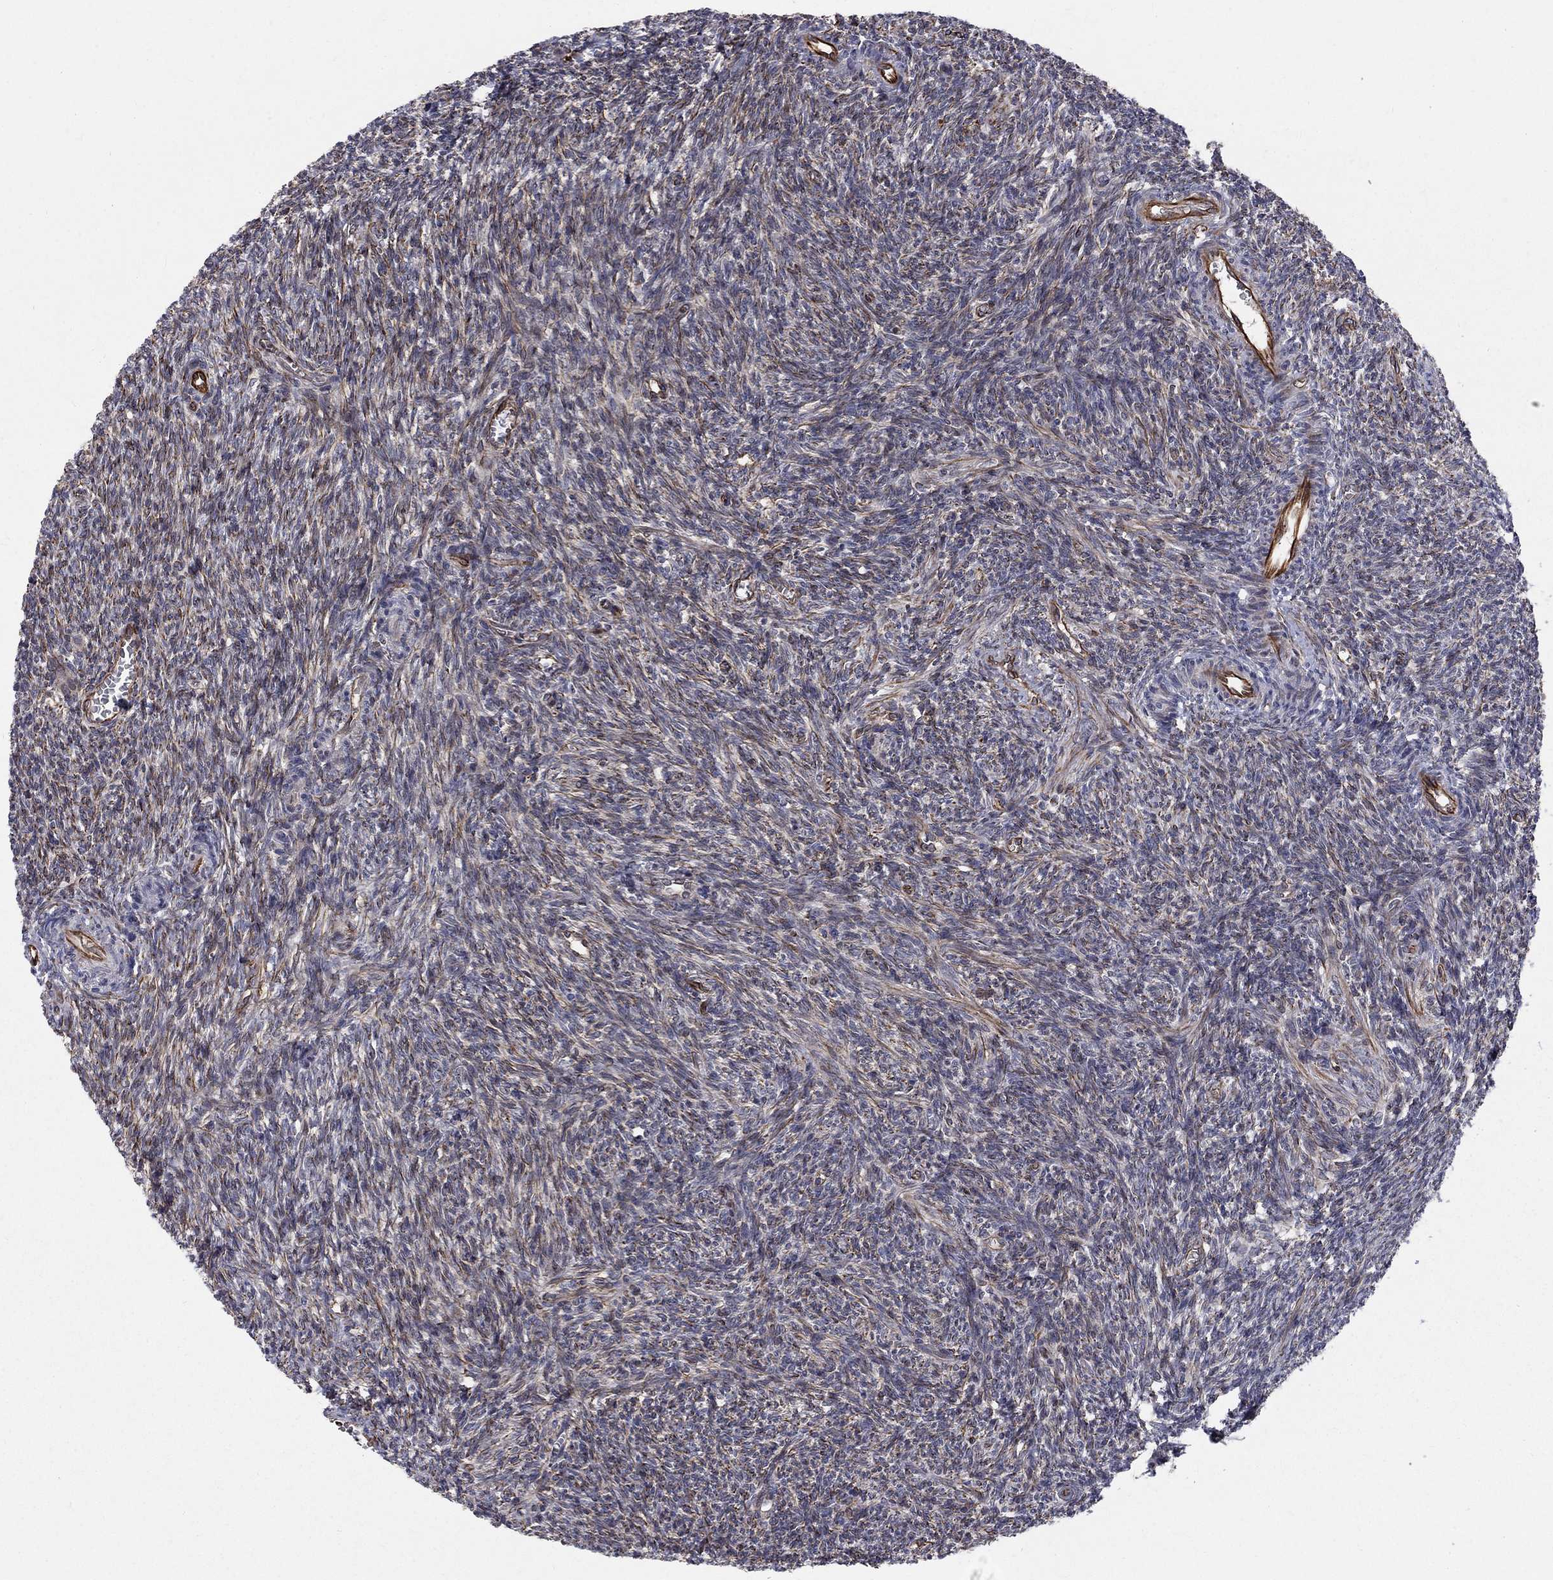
{"staining": {"intensity": "negative", "quantity": "none", "location": "none"}, "tissue": "ovary", "cell_type": "Ovarian stroma cells", "image_type": "normal", "snomed": [{"axis": "morphology", "description": "Normal tissue, NOS"}, {"axis": "topography", "description": "Ovary"}], "caption": "DAB immunohistochemical staining of benign human ovary displays no significant expression in ovarian stroma cells. Nuclei are stained in blue.", "gene": "MSRA", "patient": {"sex": "female", "age": 27}}